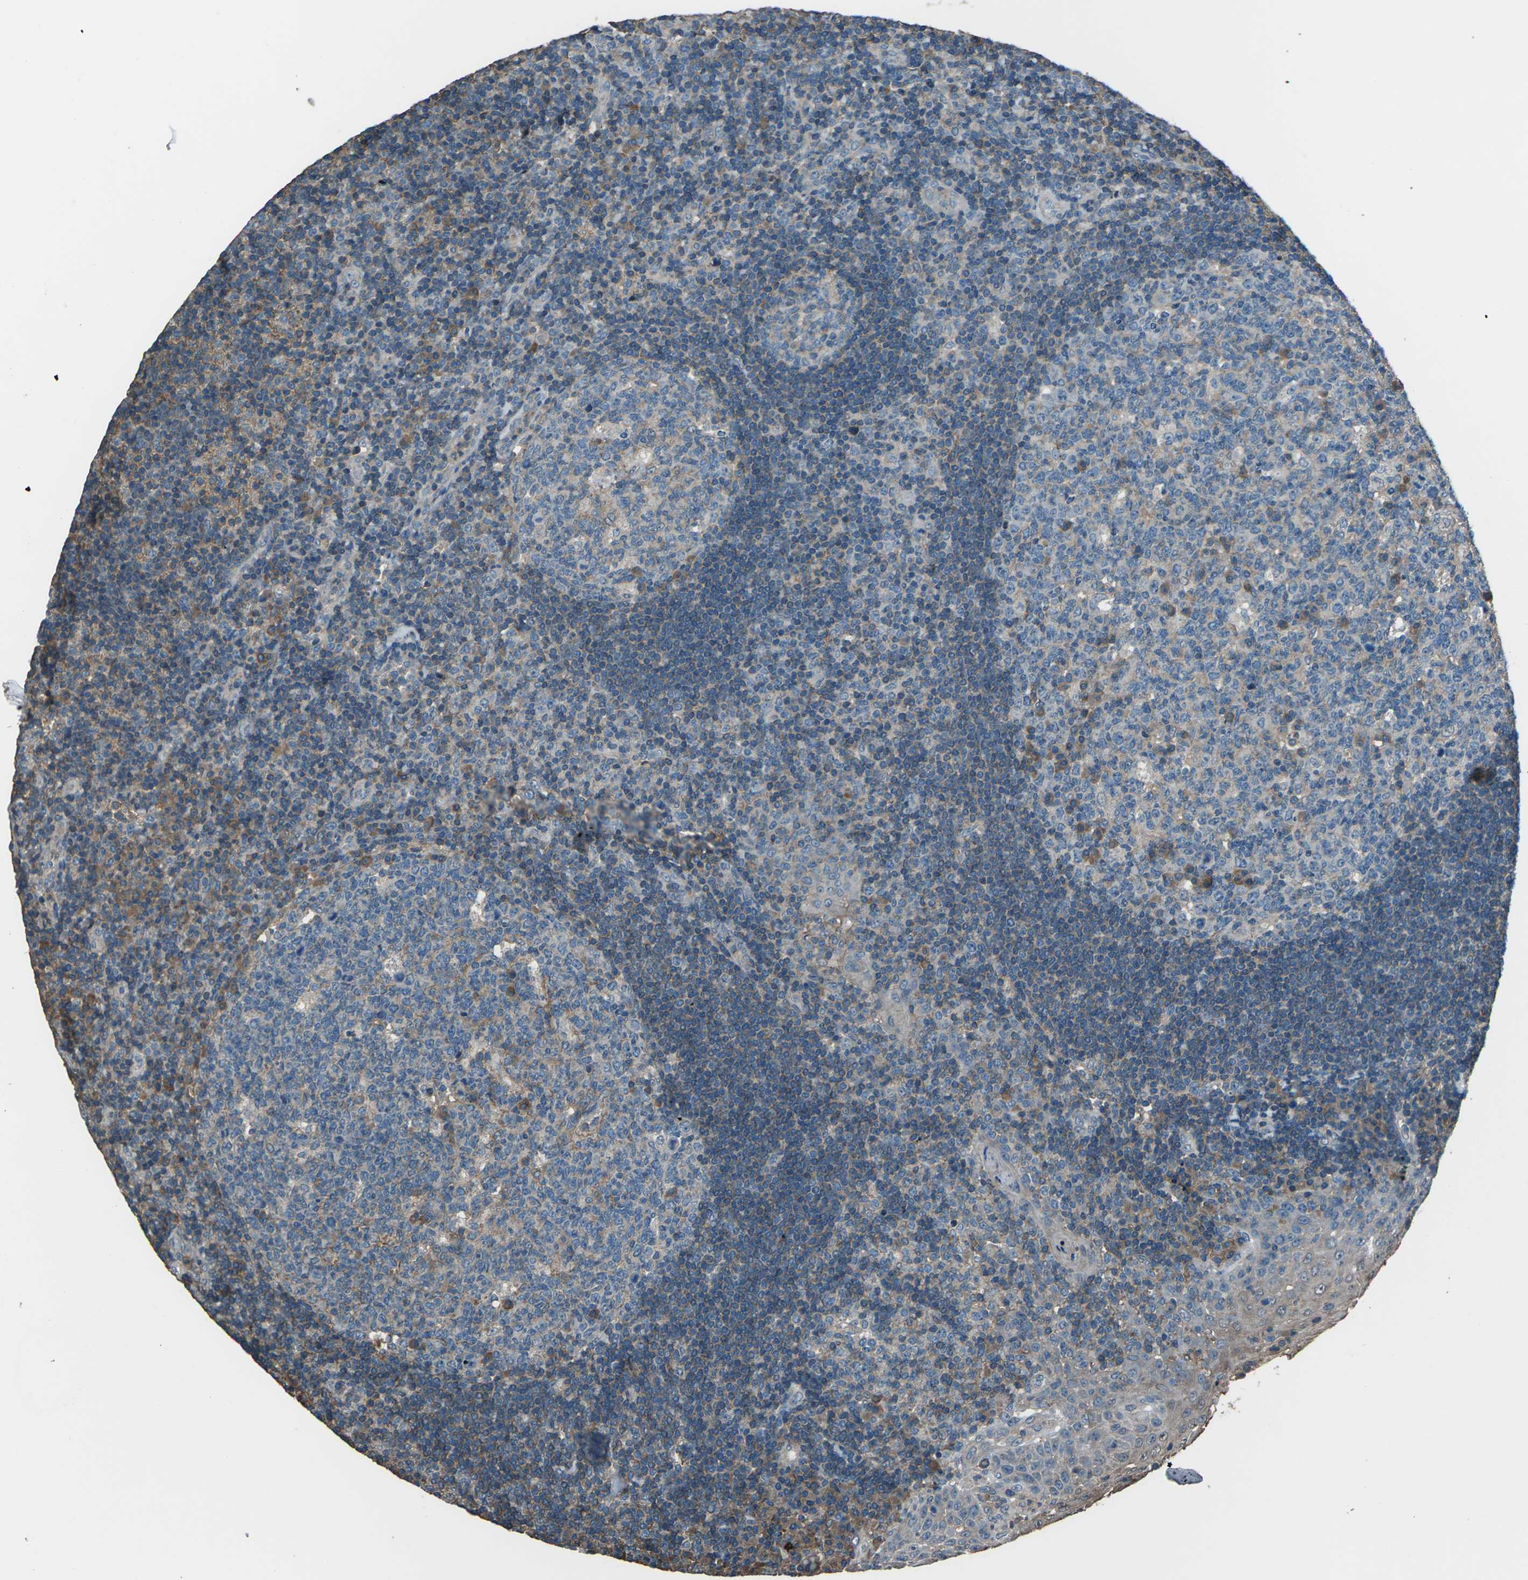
{"staining": {"intensity": "moderate", "quantity": "<25%", "location": "cytoplasmic/membranous"}, "tissue": "tonsil", "cell_type": "Germinal center cells", "image_type": "normal", "snomed": [{"axis": "morphology", "description": "Normal tissue, NOS"}, {"axis": "topography", "description": "Tonsil"}], "caption": "Tonsil stained with DAB (3,3'-diaminobenzidine) IHC reveals low levels of moderate cytoplasmic/membranous positivity in approximately <25% of germinal center cells.", "gene": "CMTM4", "patient": {"sex": "female", "age": 40}}